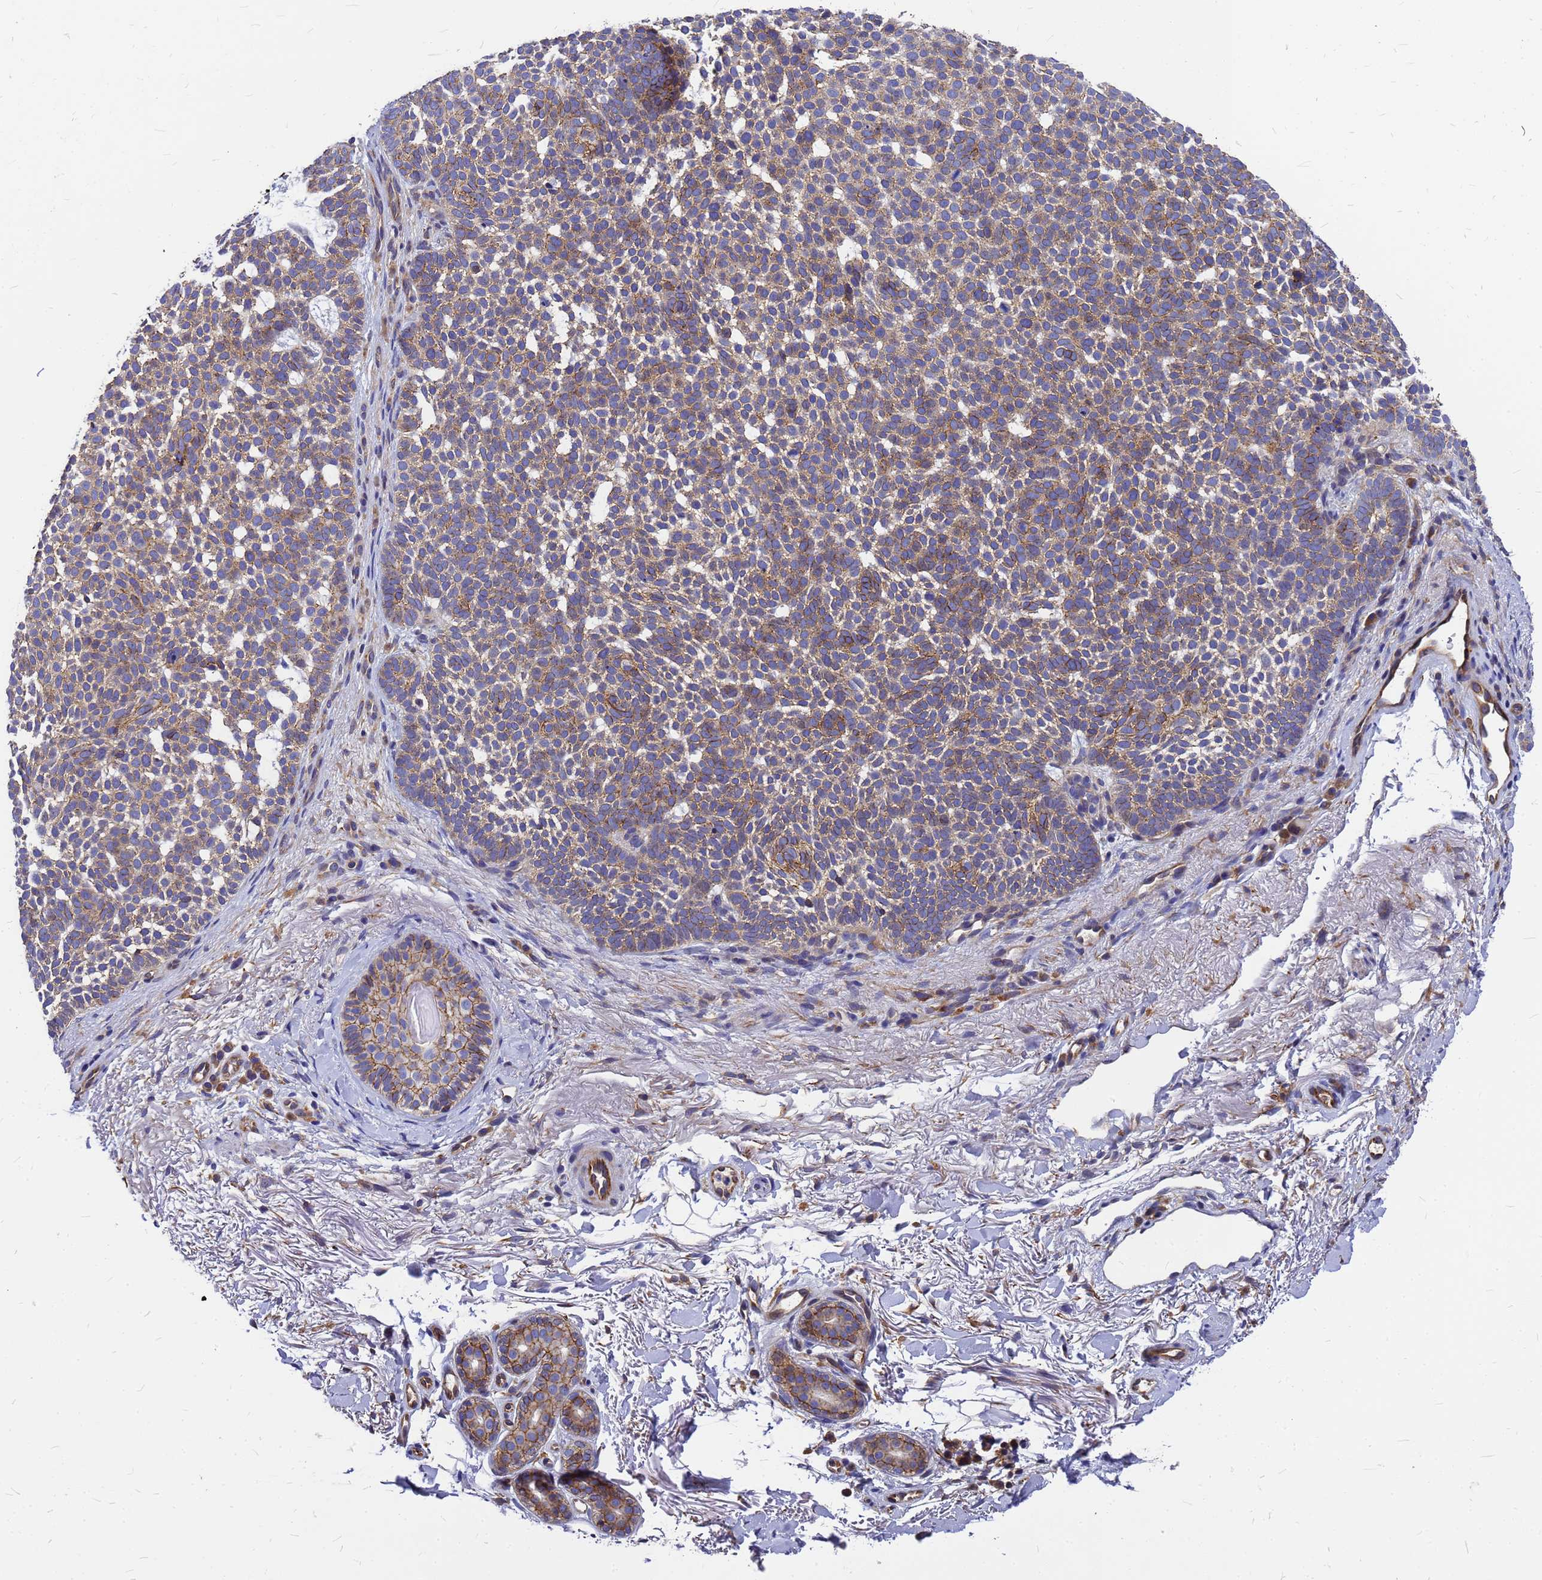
{"staining": {"intensity": "moderate", "quantity": "25%-75%", "location": "cytoplasmic/membranous"}, "tissue": "skin cancer", "cell_type": "Tumor cells", "image_type": "cancer", "snomed": [{"axis": "morphology", "description": "Basal cell carcinoma"}, {"axis": "topography", "description": "Skin"}], "caption": "Skin cancer (basal cell carcinoma) stained with immunohistochemistry (IHC) demonstrates moderate cytoplasmic/membranous staining in approximately 25%-75% of tumor cells.", "gene": "FBXW5", "patient": {"sex": "female", "age": 77}}